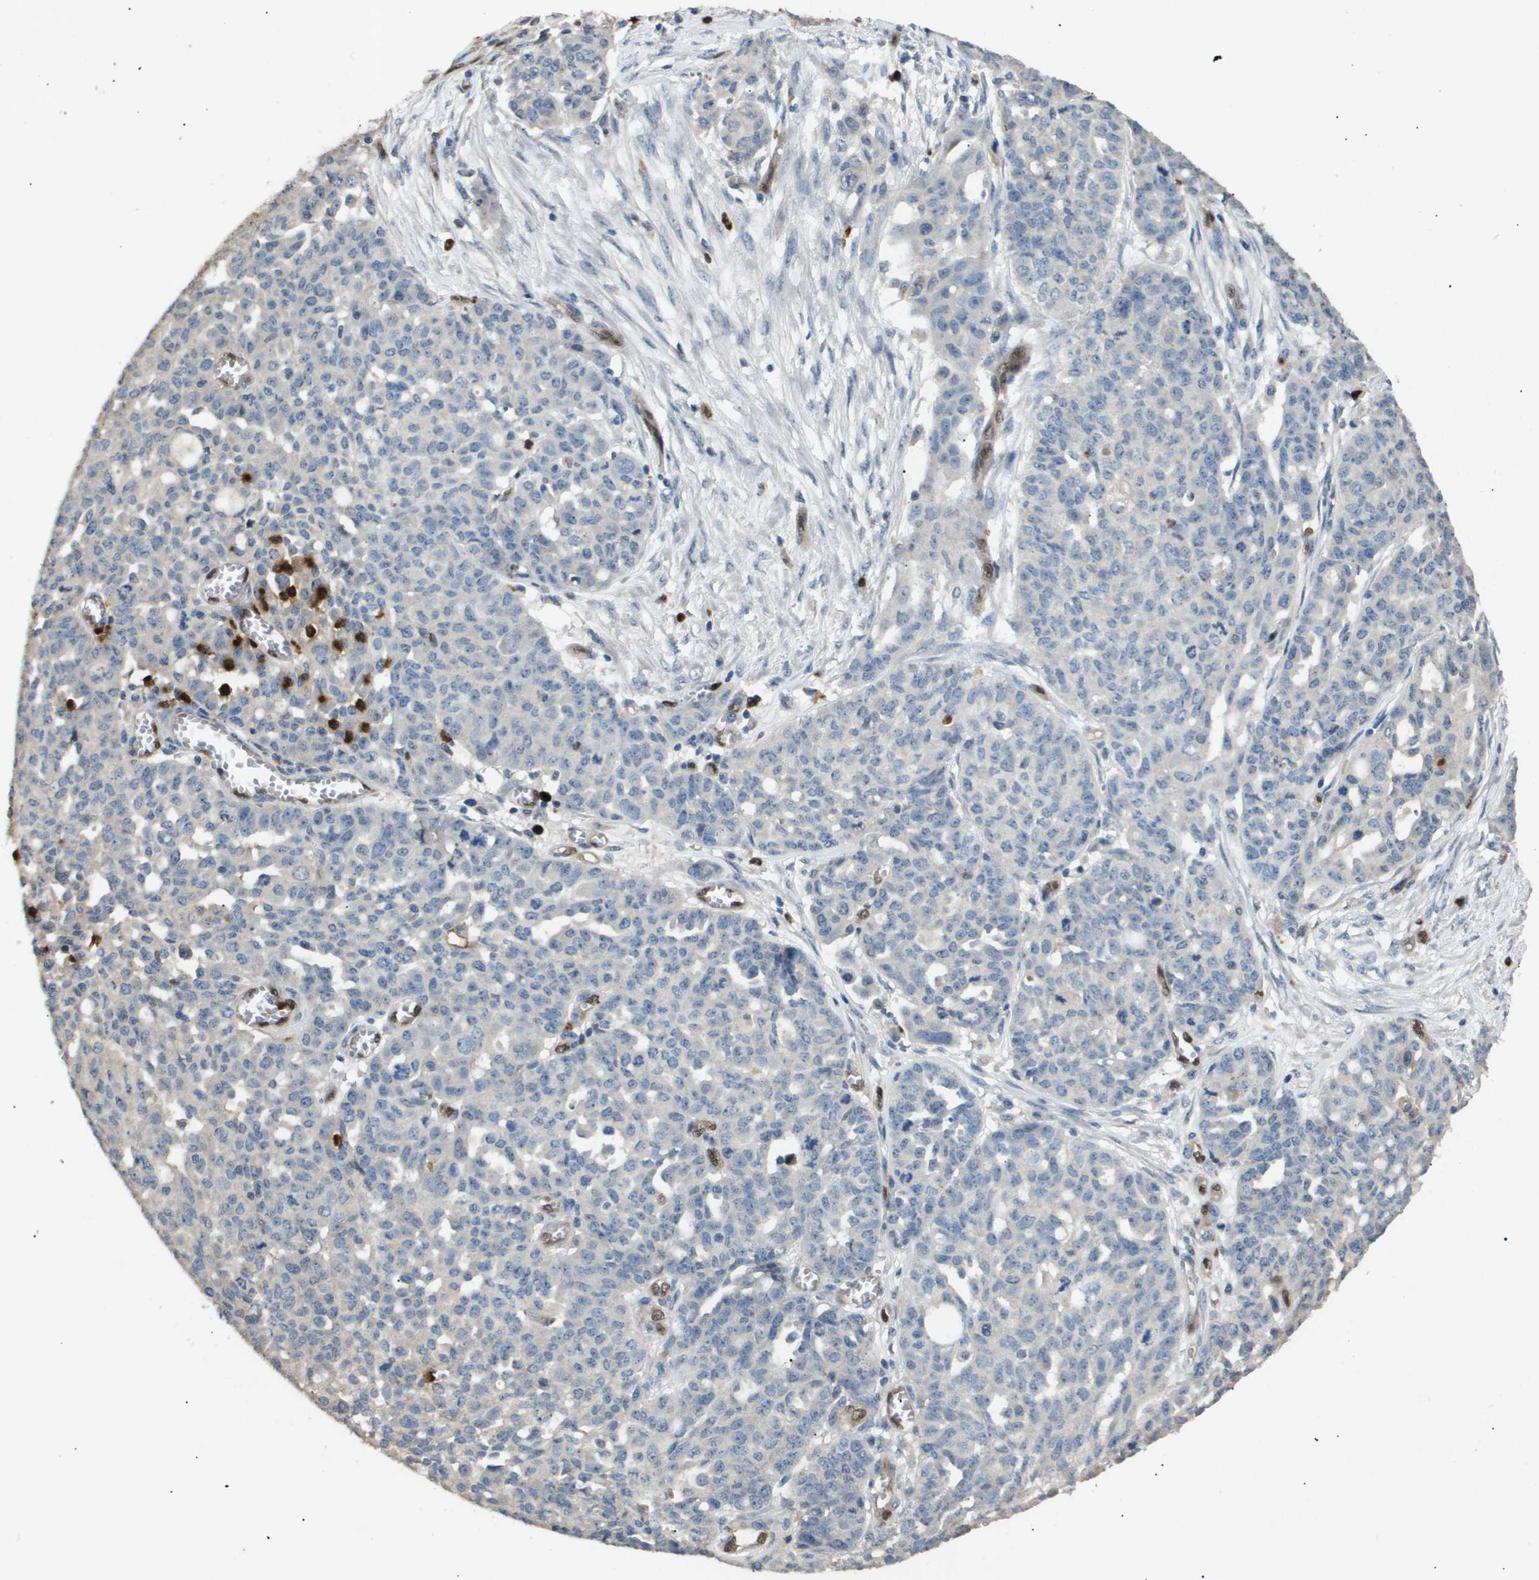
{"staining": {"intensity": "negative", "quantity": "none", "location": "none"}, "tissue": "ovarian cancer", "cell_type": "Tumor cells", "image_type": "cancer", "snomed": [{"axis": "morphology", "description": "Cystadenocarcinoma, serous, NOS"}, {"axis": "topography", "description": "Ovary"}], "caption": "The histopathology image demonstrates no significant staining in tumor cells of serous cystadenocarcinoma (ovarian).", "gene": "ERG", "patient": {"sex": "female", "age": 56}}